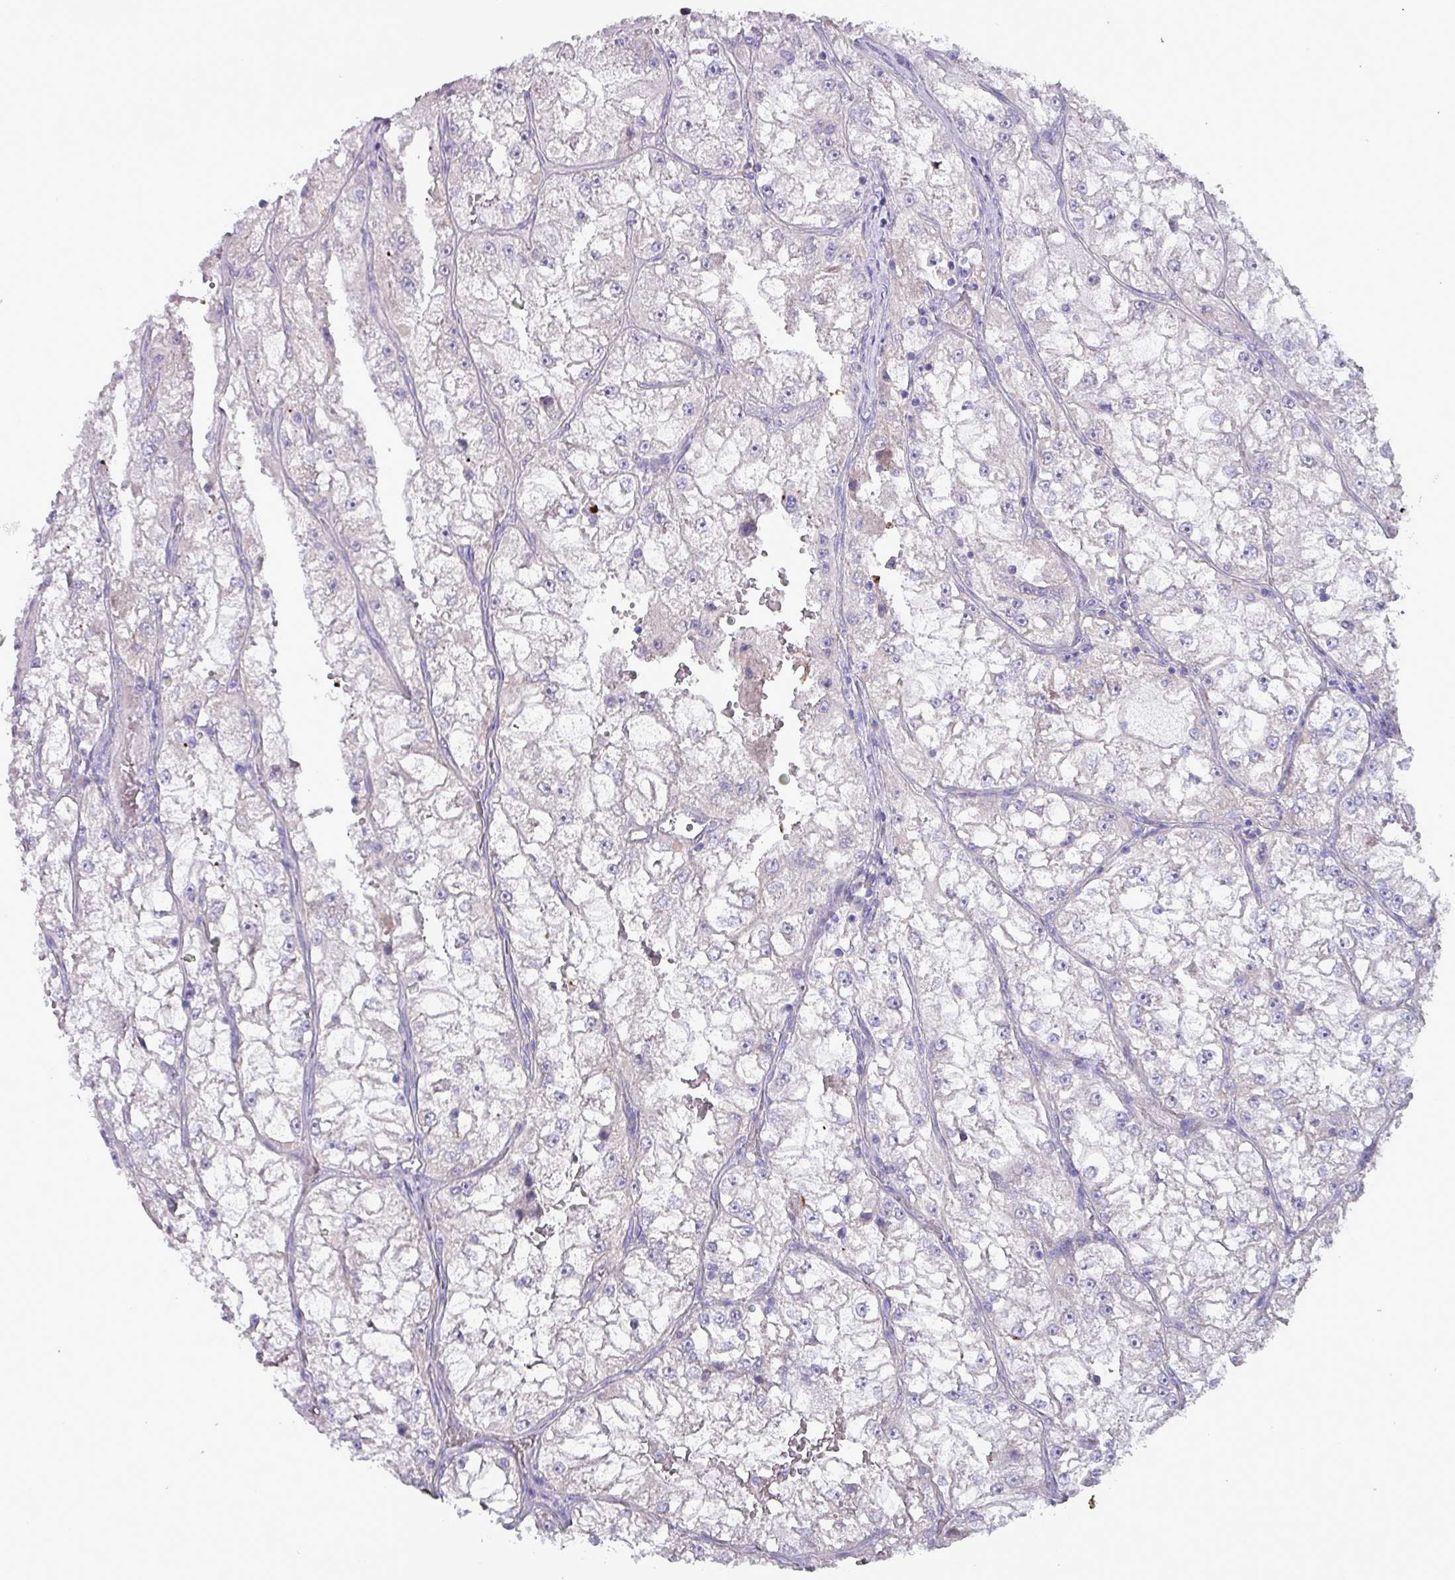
{"staining": {"intensity": "negative", "quantity": "none", "location": "none"}, "tissue": "renal cancer", "cell_type": "Tumor cells", "image_type": "cancer", "snomed": [{"axis": "morphology", "description": "Adenocarcinoma, NOS"}, {"axis": "topography", "description": "Kidney"}], "caption": "Immunohistochemistry (IHC) of human renal cancer shows no positivity in tumor cells. (DAB (3,3'-diaminobenzidine) IHC with hematoxylin counter stain).", "gene": "HSD3B7", "patient": {"sex": "female", "age": 72}}